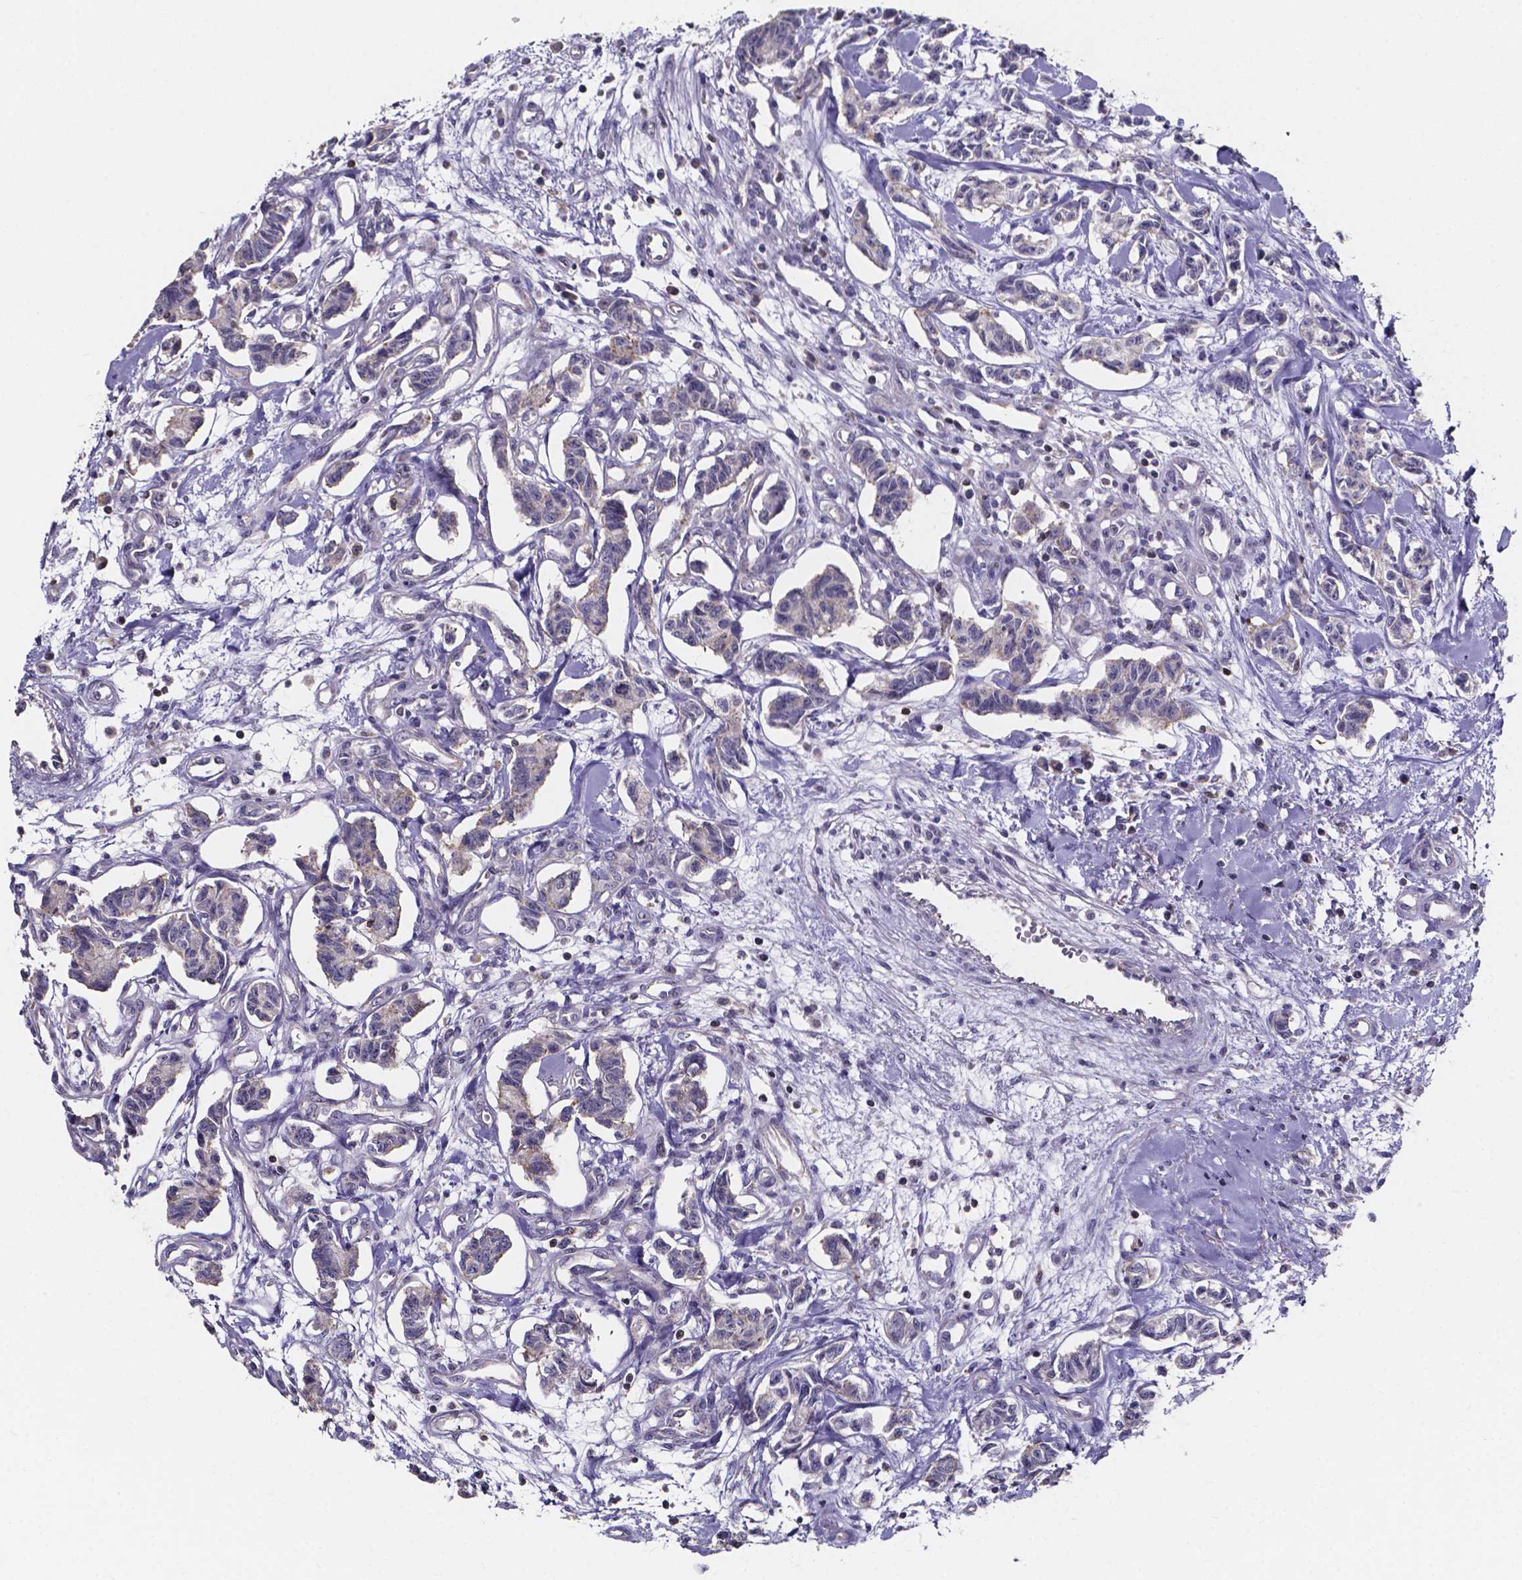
{"staining": {"intensity": "weak", "quantity": "<25%", "location": "cytoplasmic/membranous"}, "tissue": "carcinoid", "cell_type": "Tumor cells", "image_type": "cancer", "snomed": [{"axis": "morphology", "description": "Carcinoid, malignant, NOS"}, {"axis": "topography", "description": "Kidney"}], "caption": "Immunohistochemical staining of carcinoid demonstrates no significant expression in tumor cells. (DAB (3,3'-diaminobenzidine) immunohistochemistry (IHC) with hematoxylin counter stain).", "gene": "THEMIS", "patient": {"sex": "female", "age": 41}}